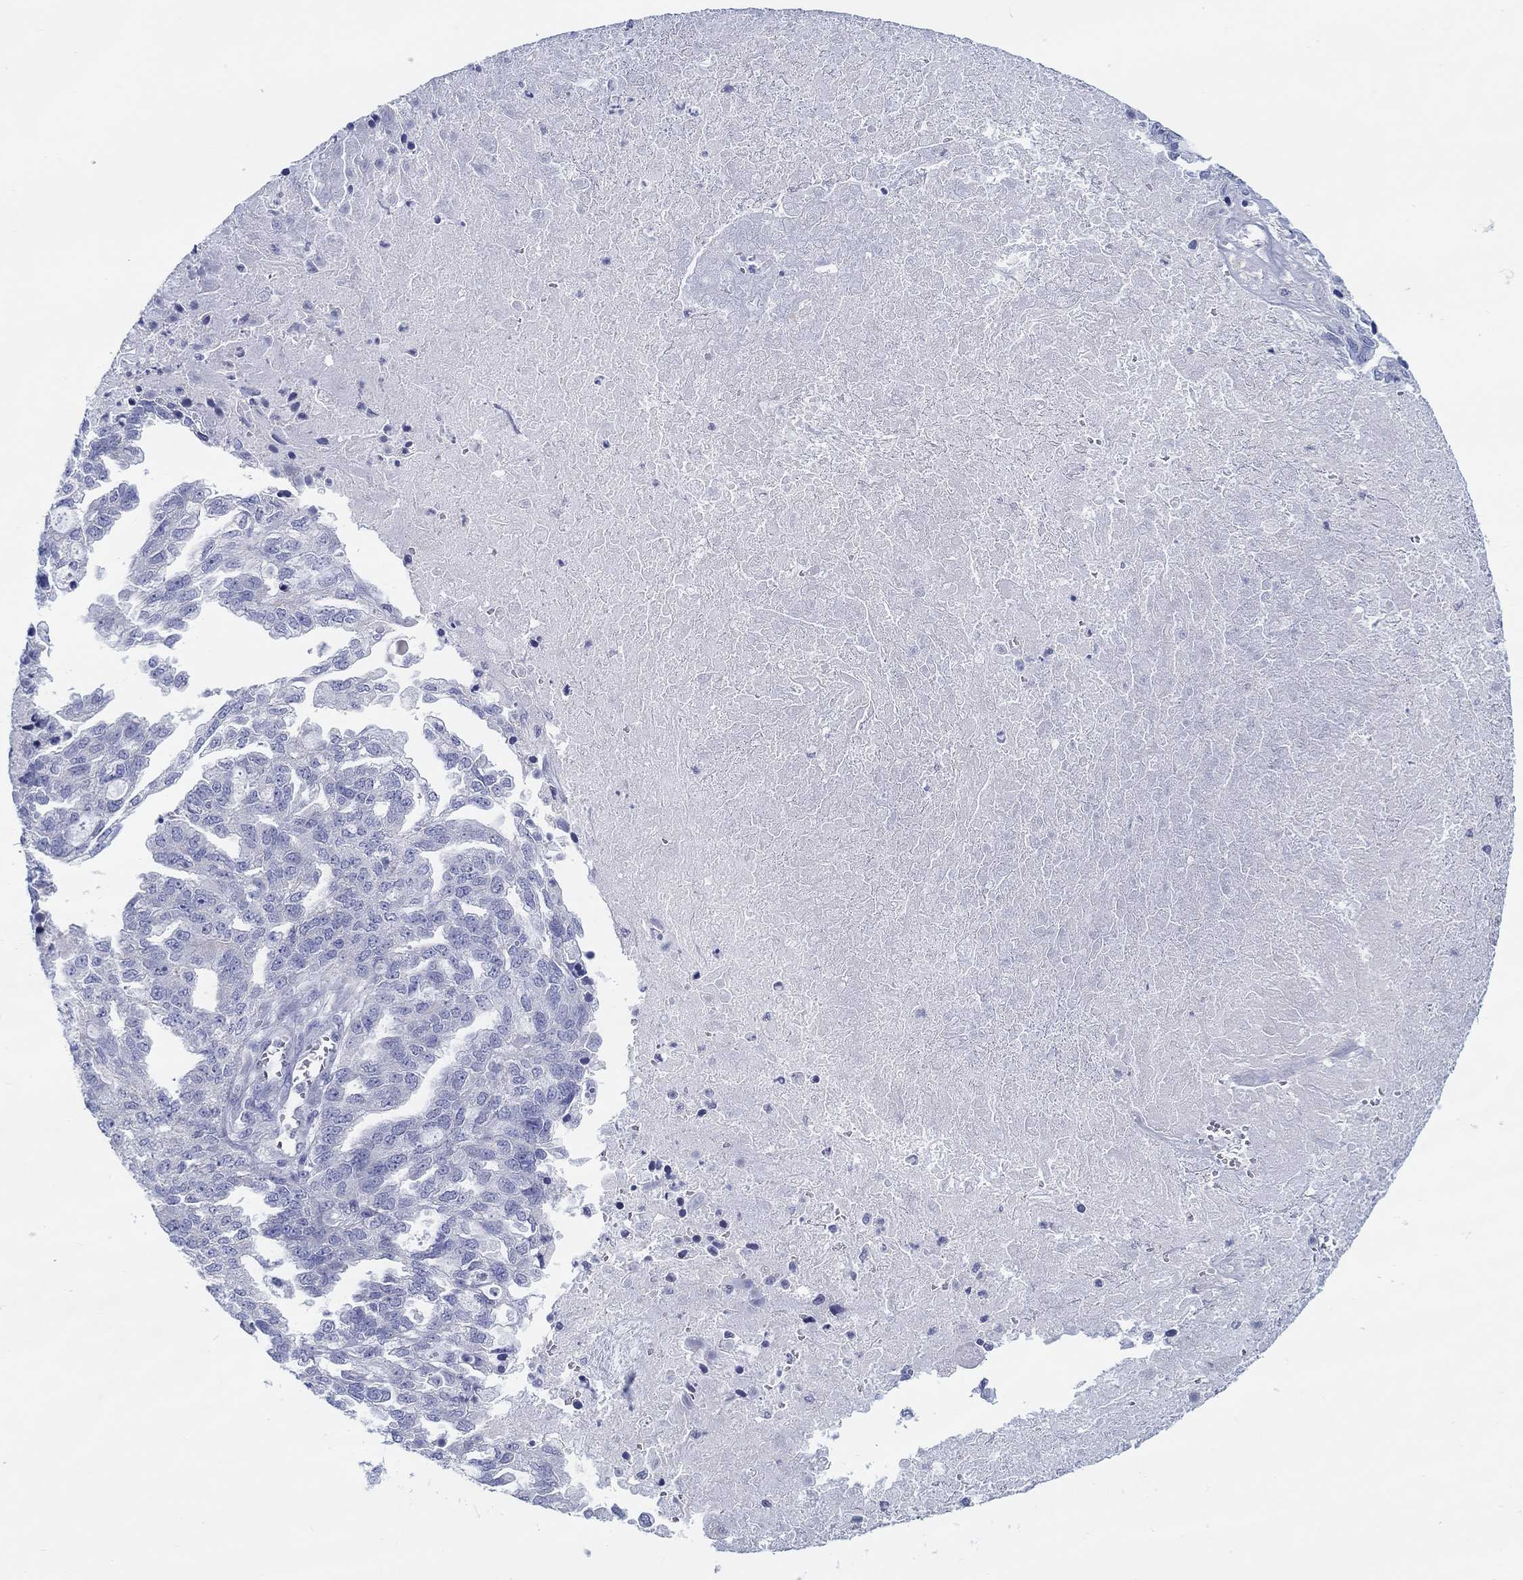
{"staining": {"intensity": "negative", "quantity": "none", "location": "none"}, "tissue": "ovarian cancer", "cell_type": "Tumor cells", "image_type": "cancer", "snomed": [{"axis": "morphology", "description": "Cystadenocarcinoma, serous, NOS"}, {"axis": "topography", "description": "Ovary"}], "caption": "There is no significant staining in tumor cells of ovarian cancer. Brightfield microscopy of immunohistochemistry (IHC) stained with DAB (brown) and hematoxylin (blue), captured at high magnification.", "gene": "HAPLN4", "patient": {"sex": "female", "age": 51}}